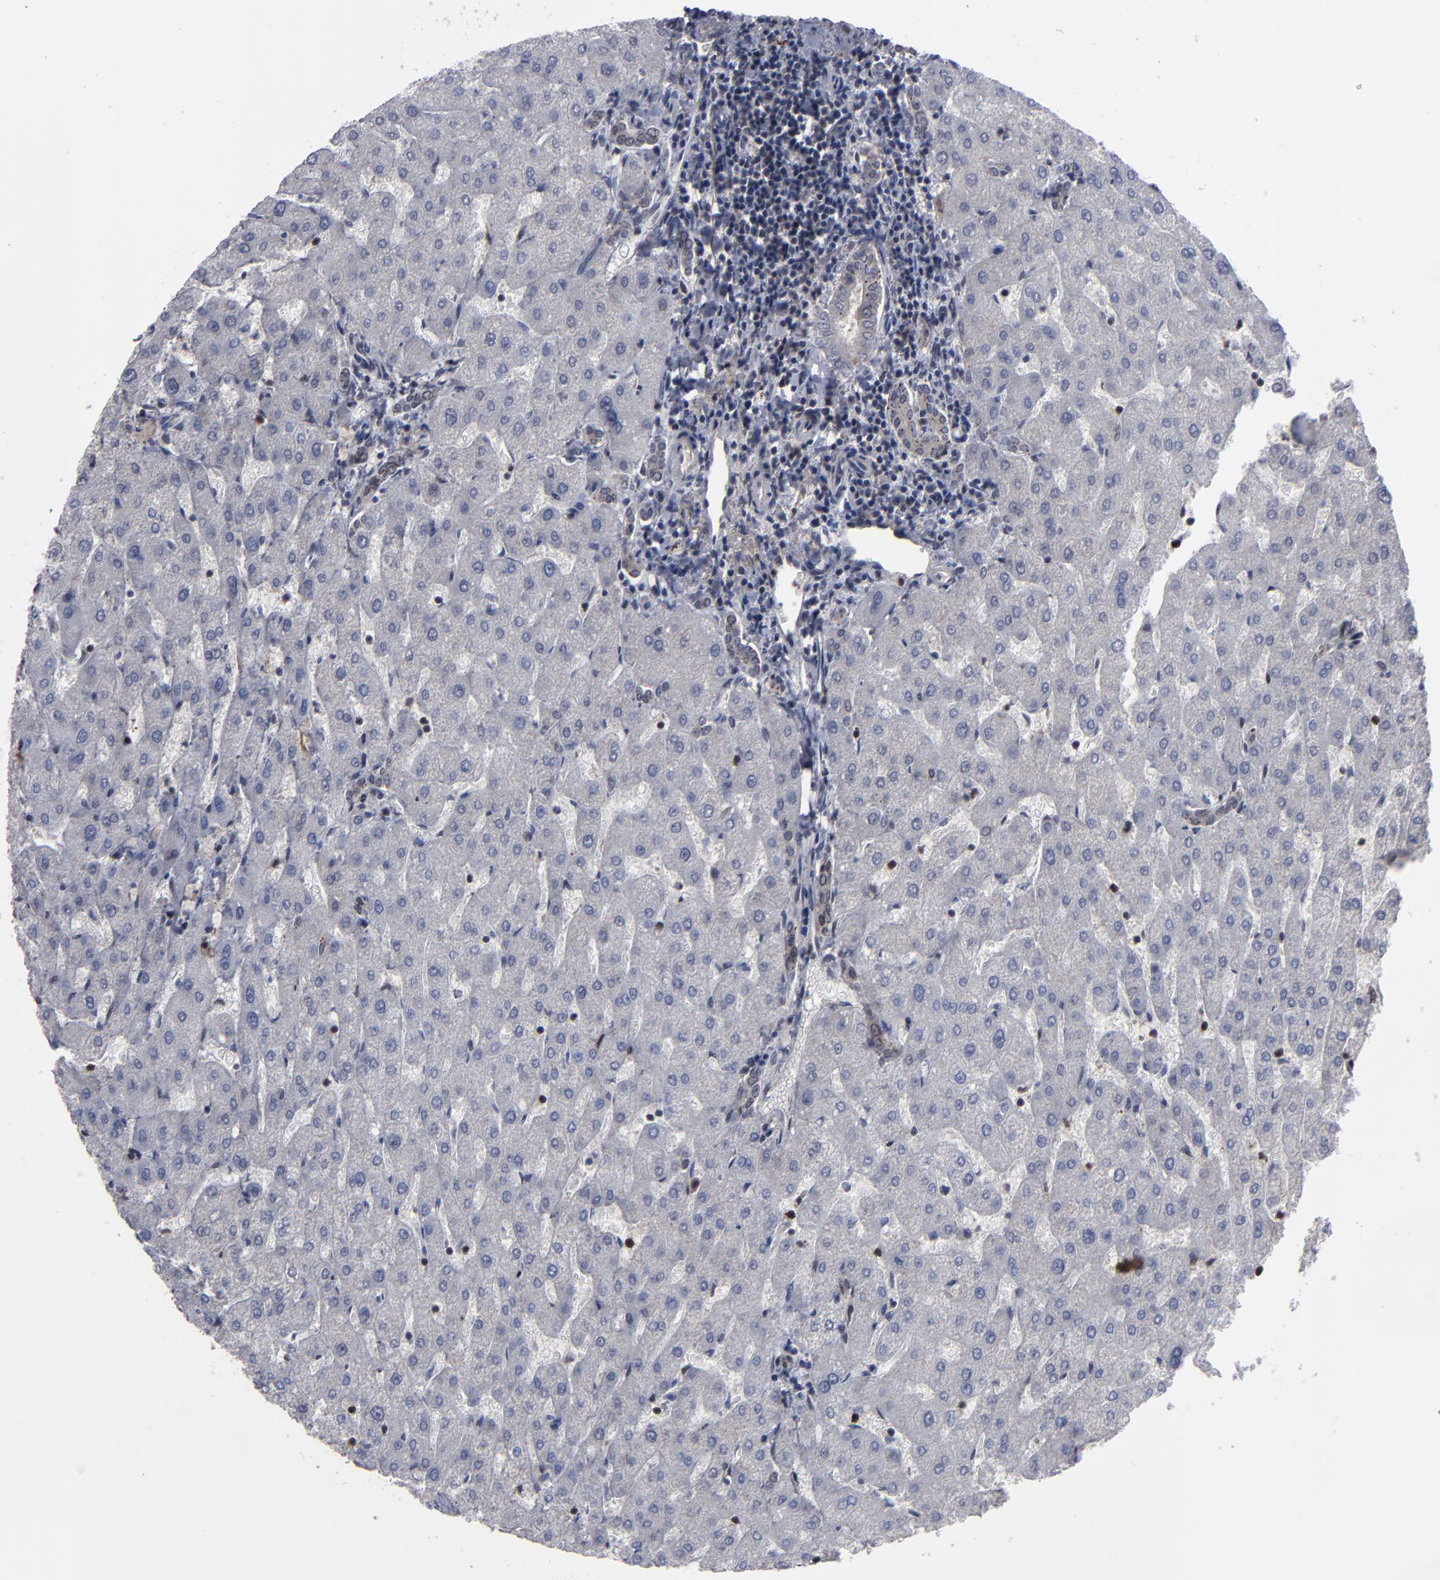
{"staining": {"intensity": "weak", "quantity": ">75%", "location": "cytoplasmic/membranous"}, "tissue": "liver", "cell_type": "Cholangiocytes", "image_type": "normal", "snomed": [{"axis": "morphology", "description": "Normal tissue, NOS"}, {"axis": "topography", "description": "Liver"}], "caption": "Normal liver shows weak cytoplasmic/membranous staining in about >75% of cholangiocytes, visualized by immunohistochemistry.", "gene": "KIAA2026", "patient": {"sex": "male", "age": 67}}